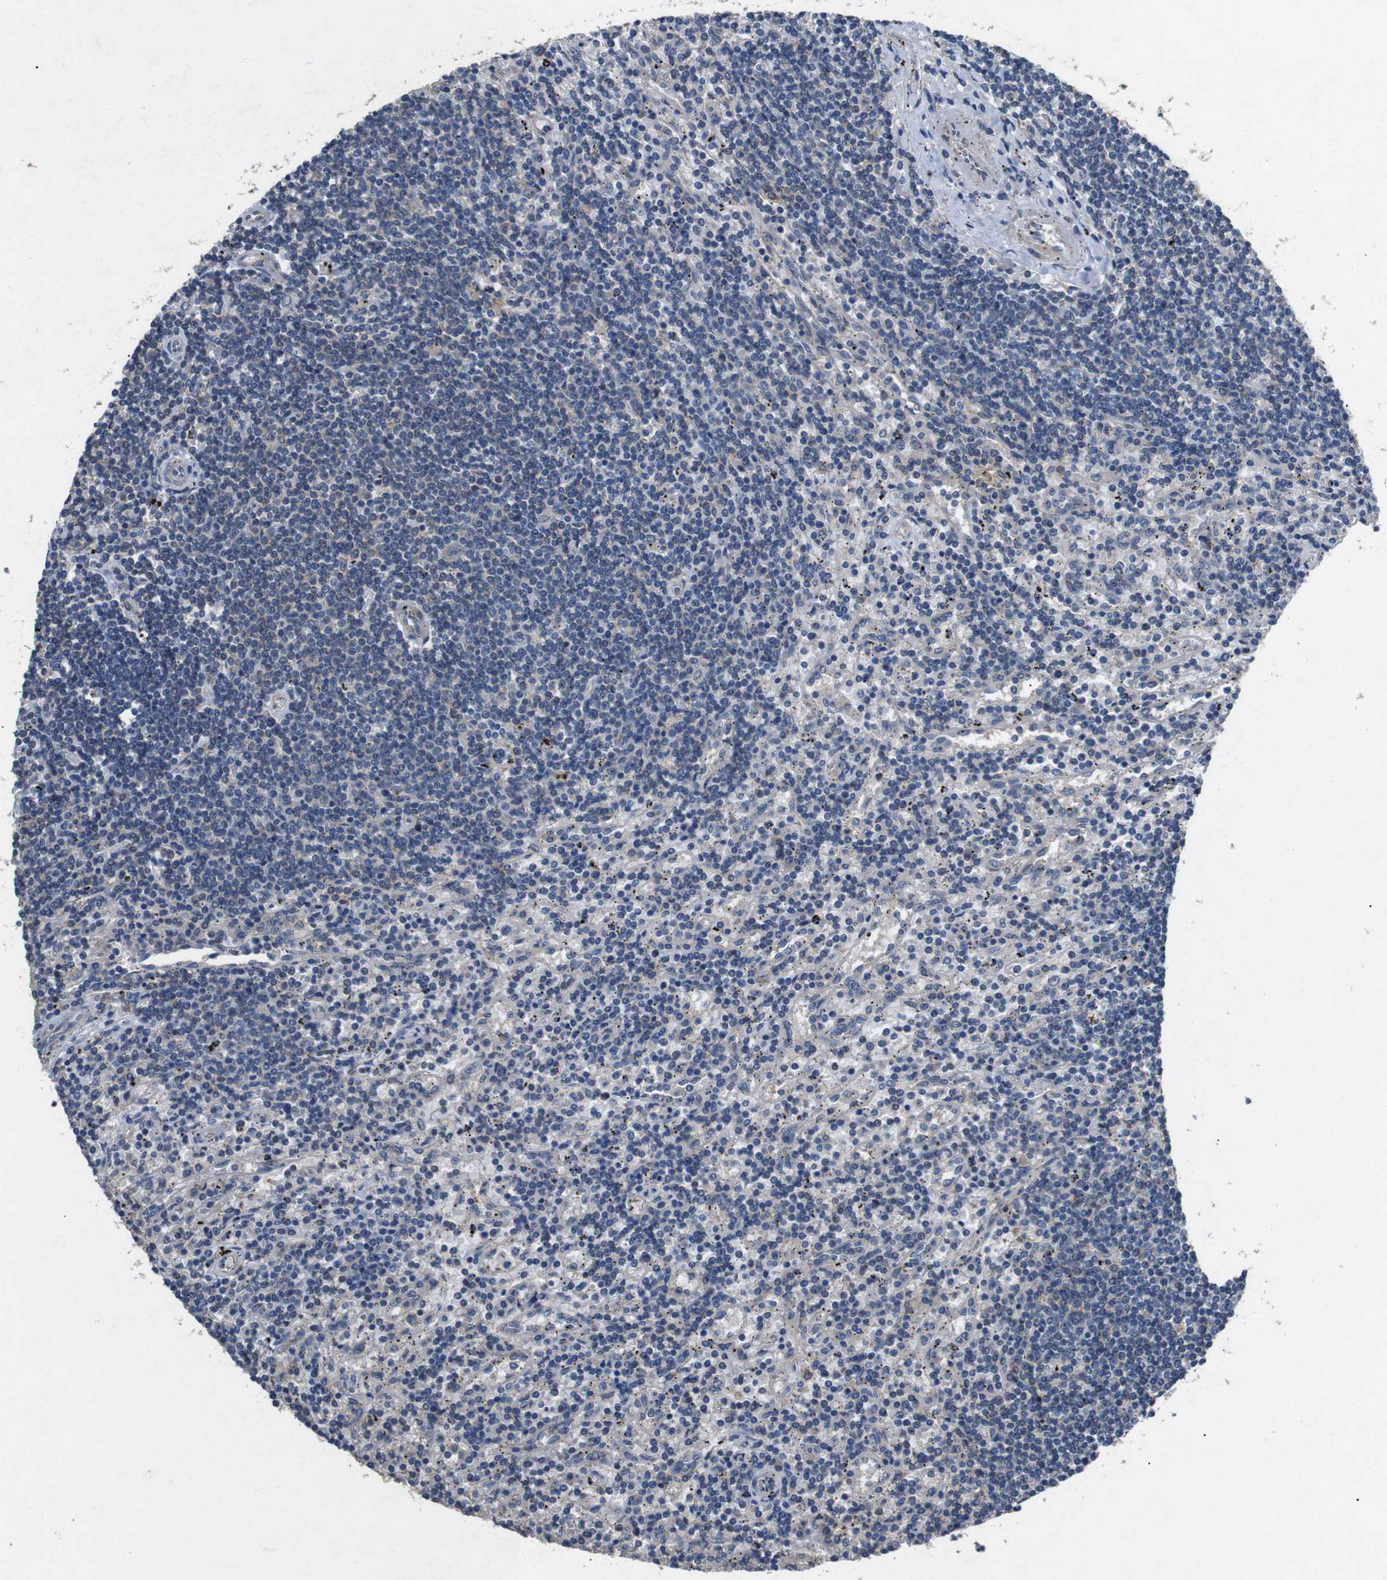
{"staining": {"intensity": "negative", "quantity": "none", "location": "none"}, "tissue": "lymphoma", "cell_type": "Tumor cells", "image_type": "cancer", "snomed": [{"axis": "morphology", "description": "Malignant lymphoma, non-Hodgkin's type, Low grade"}, {"axis": "topography", "description": "Spleen"}], "caption": "High magnification brightfield microscopy of low-grade malignant lymphoma, non-Hodgkin's type stained with DAB (3,3'-diaminobenzidine) (brown) and counterstained with hematoxylin (blue): tumor cells show no significant positivity.", "gene": "BNIP3", "patient": {"sex": "male", "age": 76}}